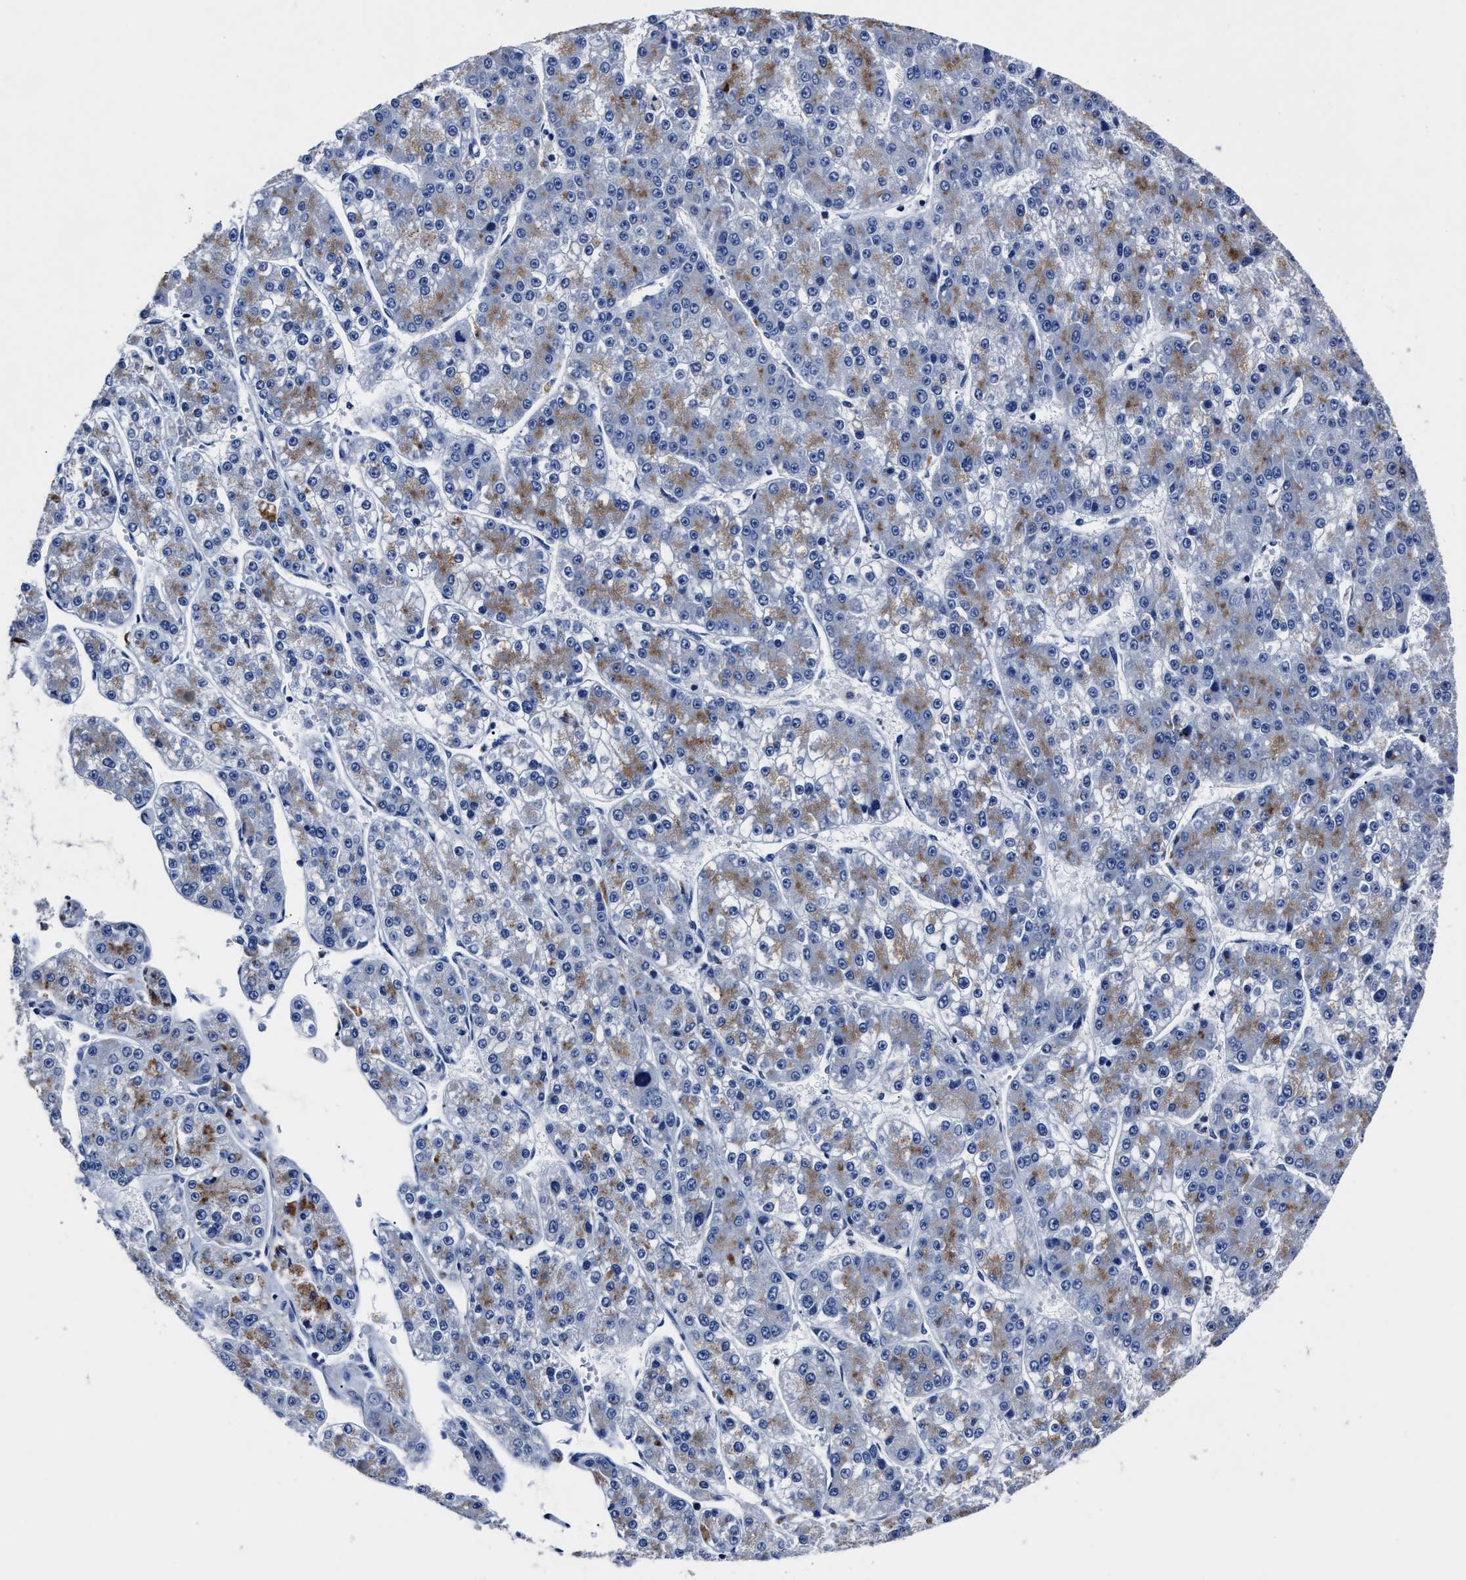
{"staining": {"intensity": "moderate", "quantity": "25%-75%", "location": "cytoplasmic/membranous"}, "tissue": "liver cancer", "cell_type": "Tumor cells", "image_type": "cancer", "snomed": [{"axis": "morphology", "description": "Carcinoma, Hepatocellular, NOS"}, {"axis": "topography", "description": "Liver"}], "caption": "Immunohistochemical staining of human hepatocellular carcinoma (liver) displays moderate cytoplasmic/membranous protein expression in approximately 25%-75% of tumor cells.", "gene": "LAMTOR4", "patient": {"sex": "female", "age": 73}}